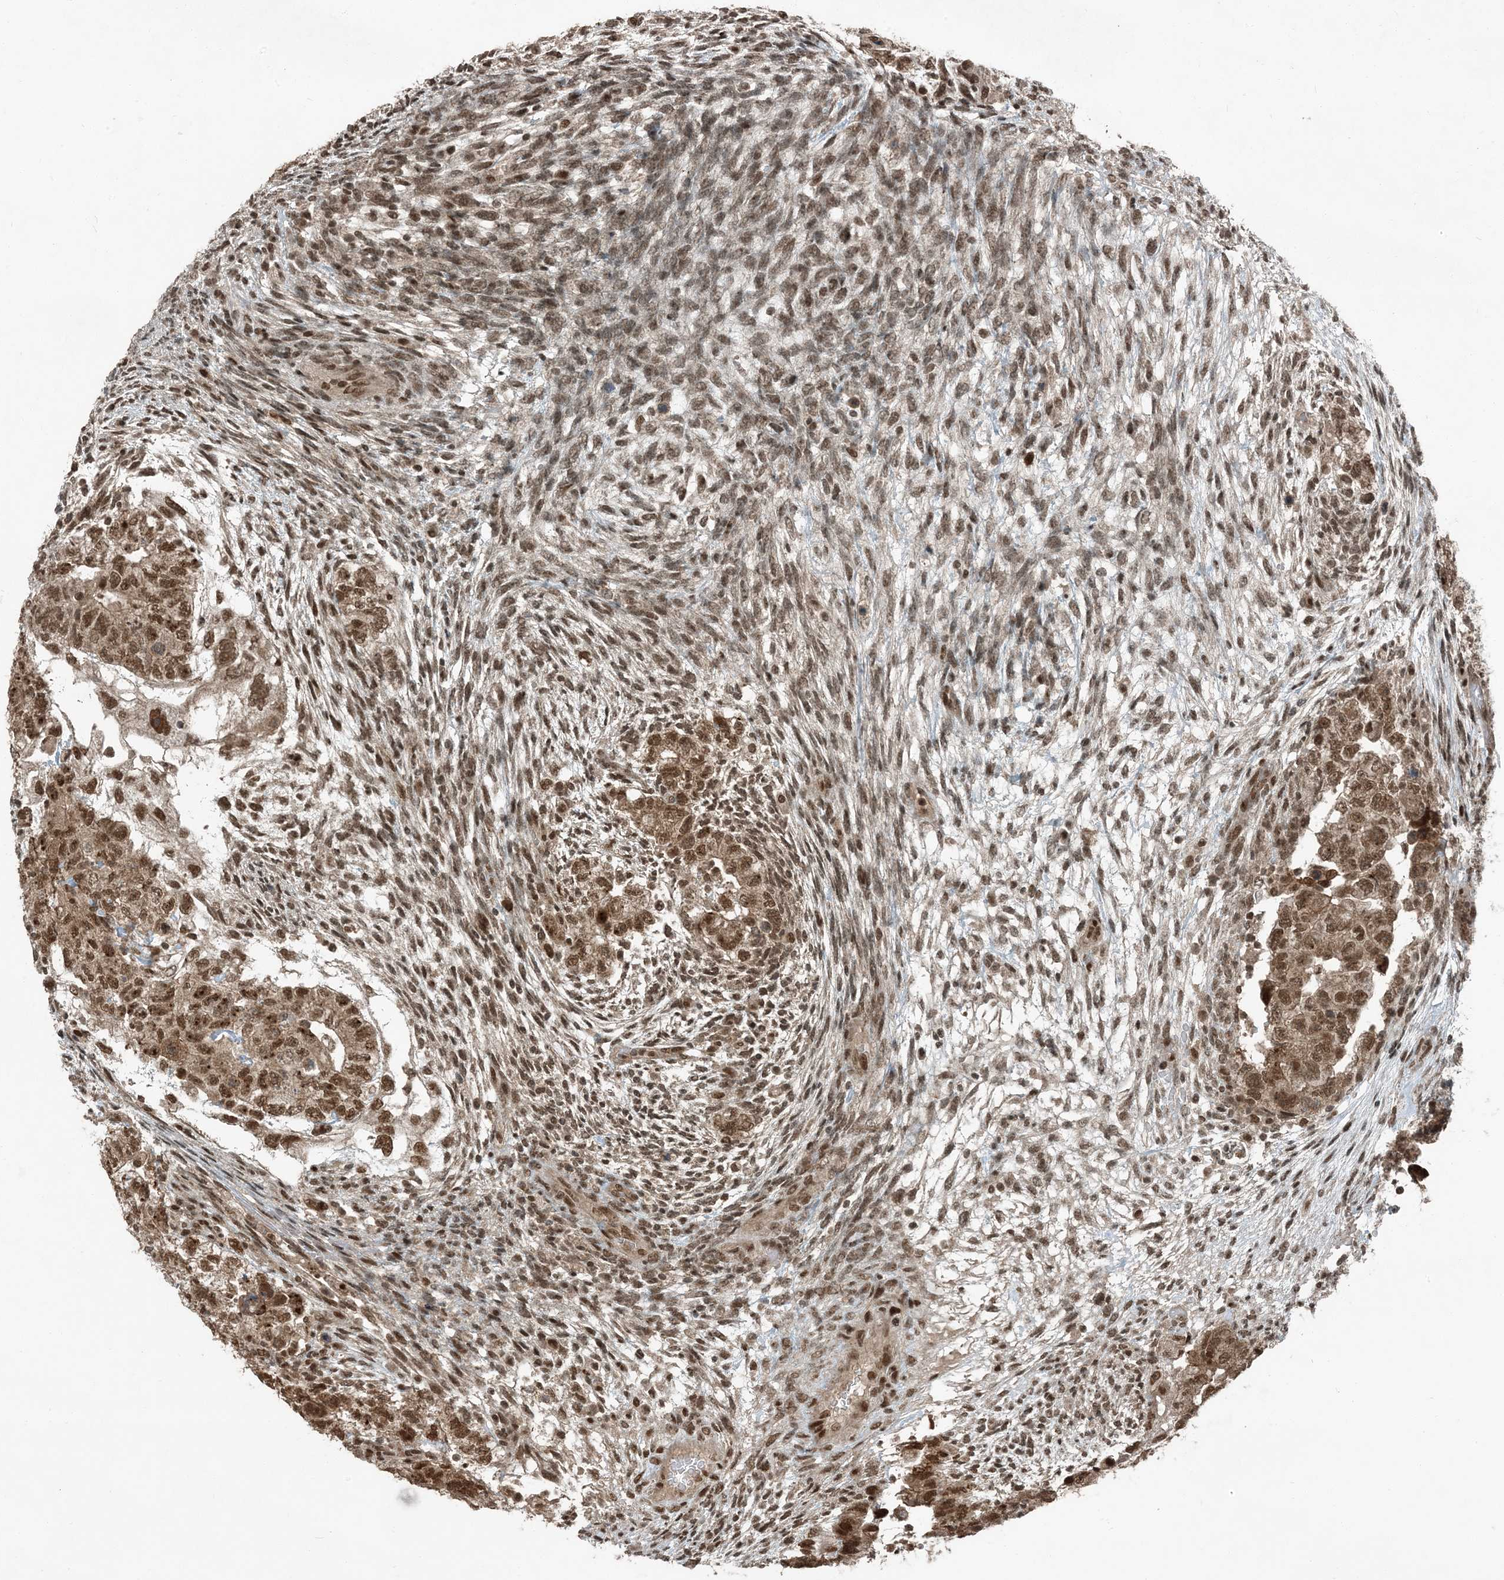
{"staining": {"intensity": "moderate", "quantity": ">75%", "location": "nuclear"}, "tissue": "testis cancer", "cell_type": "Tumor cells", "image_type": "cancer", "snomed": [{"axis": "morphology", "description": "Carcinoma, Embryonal, NOS"}, {"axis": "topography", "description": "Testis"}], "caption": "High-magnification brightfield microscopy of embryonal carcinoma (testis) stained with DAB (brown) and counterstained with hematoxylin (blue). tumor cells exhibit moderate nuclear positivity is present in about>75% of cells.", "gene": "TRAPPC12", "patient": {"sex": "male", "age": 36}}